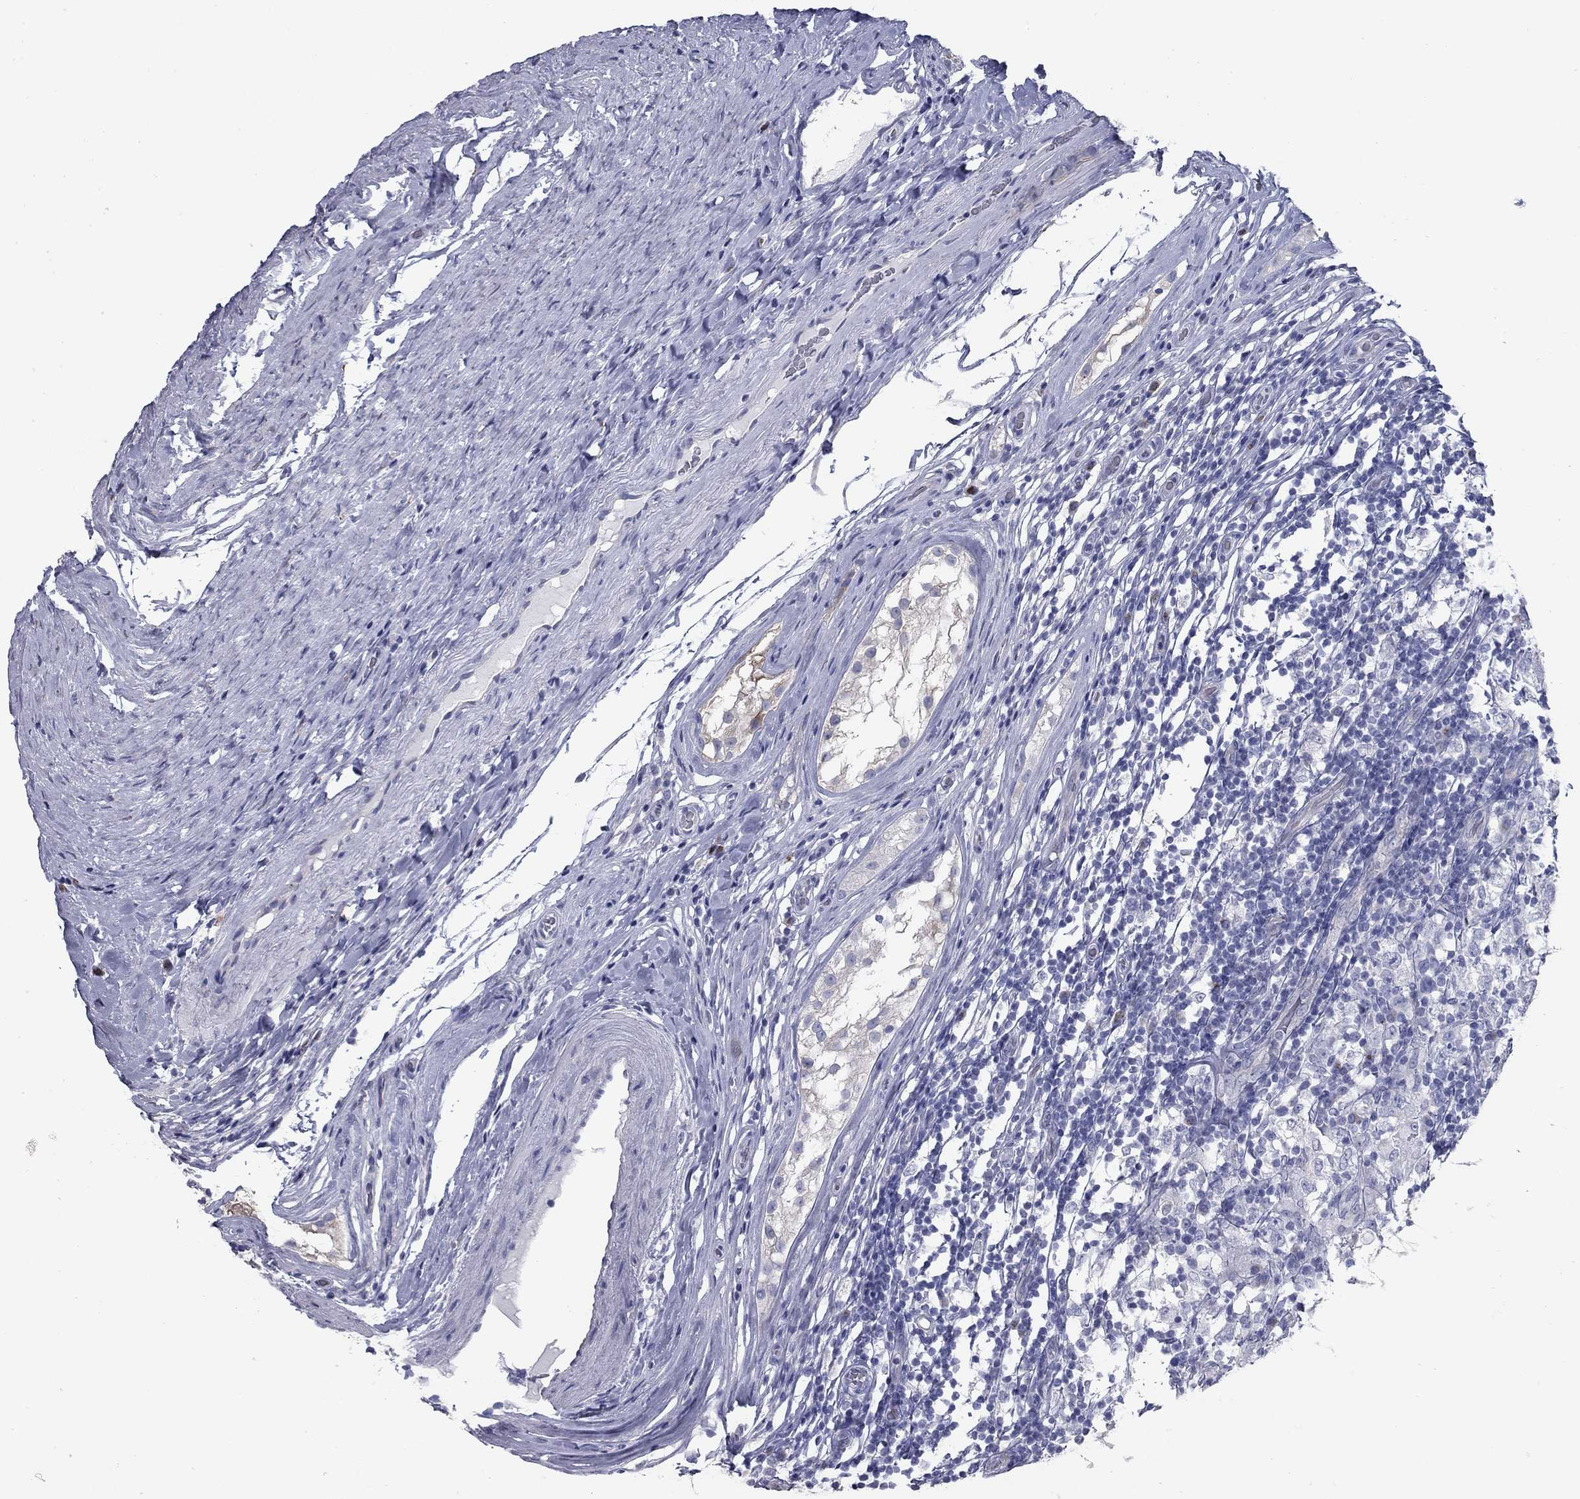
{"staining": {"intensity": "negative", "quantity": "none", "location": "none"}, "tissue": "testis cancer", "cell_type": "Tumor cells", "image_type": "cancer", "snomed": [{"axis": "morphology", "description": "Seminoma, NOS"}, {"axis": "morphology", "description": "Carcinoma, Embryonal, NOS"}, {"axis": "topography", "description": "Testis"}], "caption": "Testis embryonal carcinoma was stained to show a protein in brown. There is no significant staining in tumor cells. Nuclei are stained in blue.", "gene": "TAC1", "patient": {"sex": "male", "age": 41}}